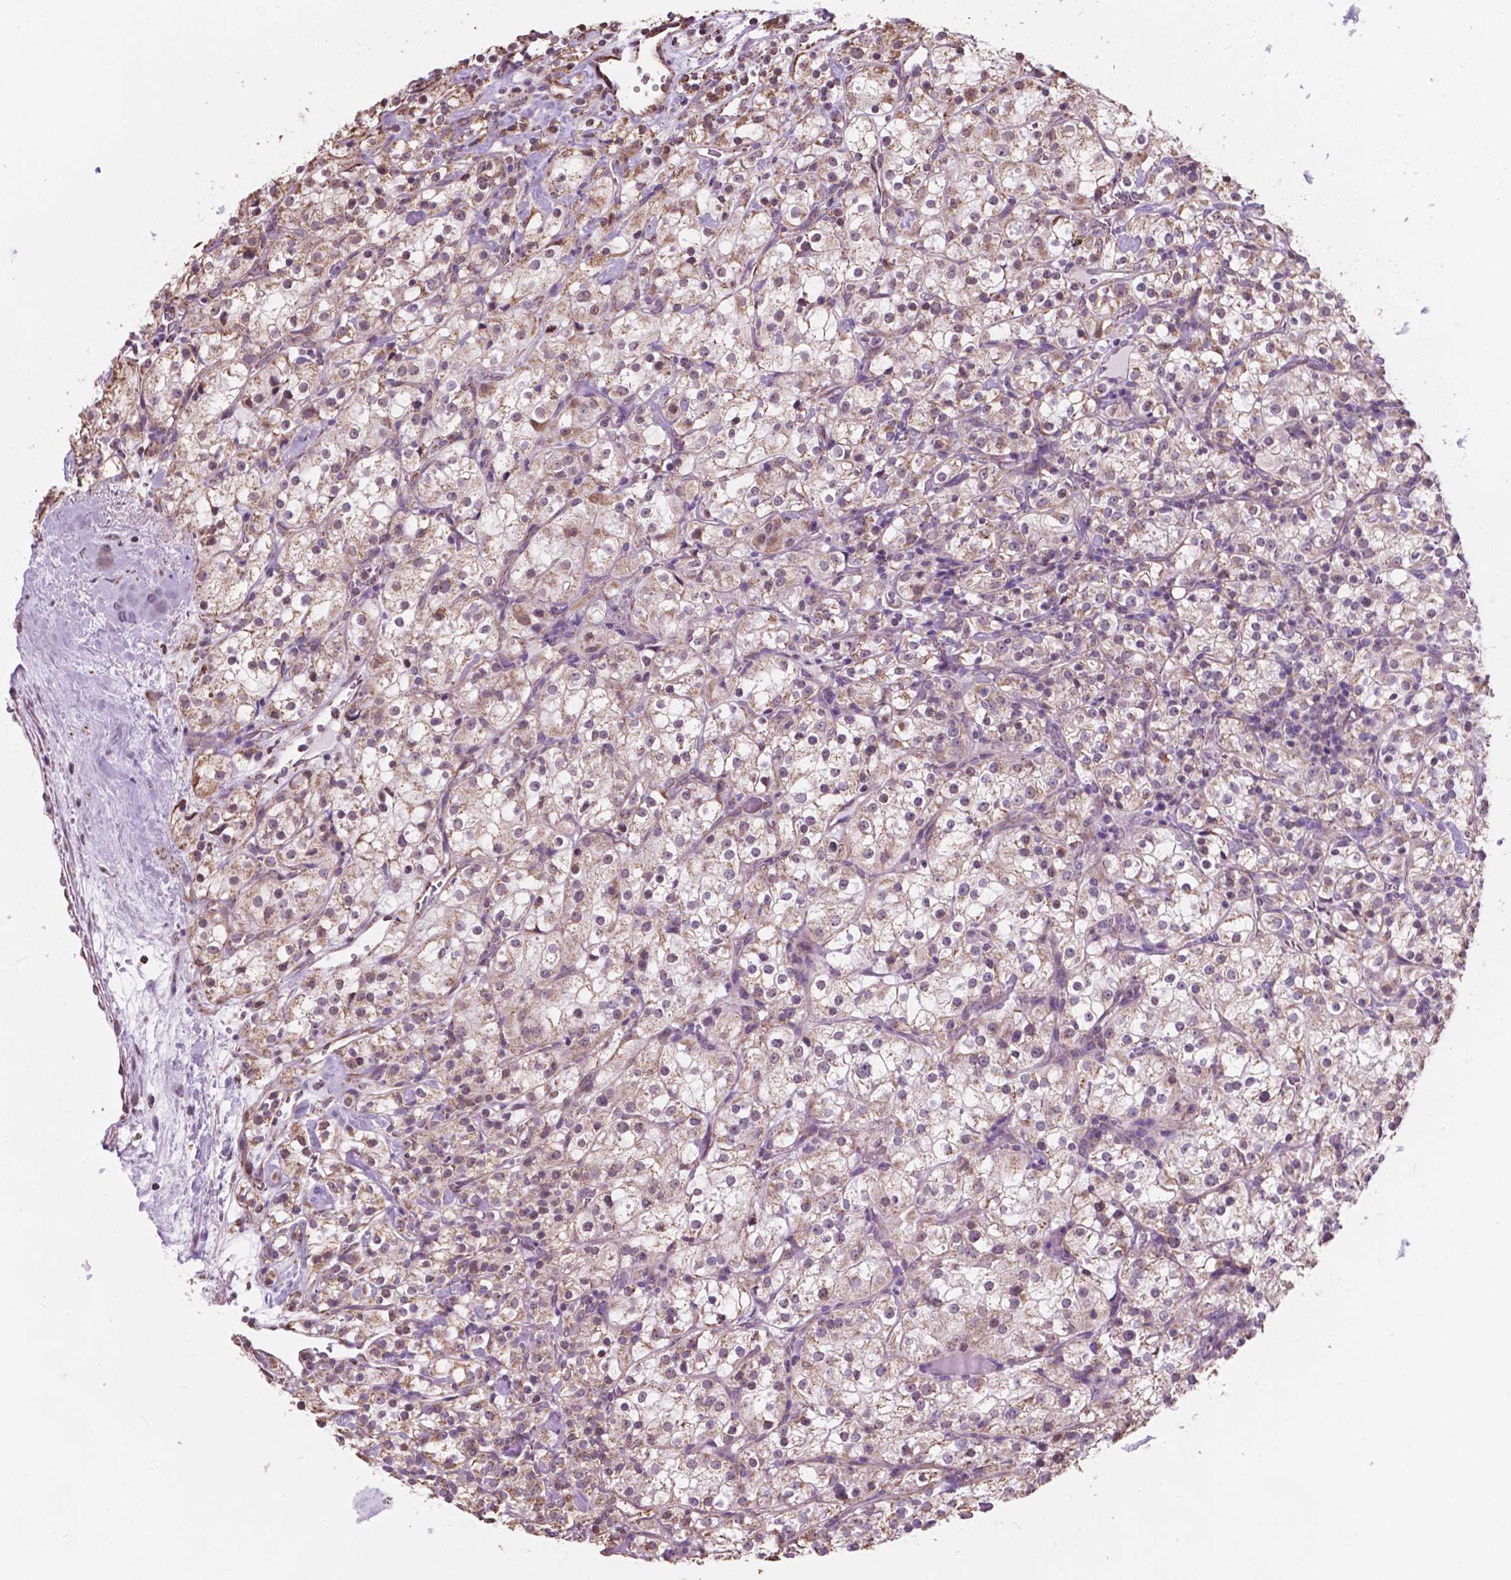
{"staining": {"intensity": "weak", "quantity": ">75%", "location": "cytoplasmic/membranous"}, "tissue": "renal cancer", "cell_type": "Tumor cells", "image_type": "cancer", "snomed": [{"axis": "morphology", "description": "Adenocarcinoma, NOS"}, {"axis": "topography", "description": "Kidney"}], "caption": "Protein staining displays weak cytoplasmic/membranous expression in about >75% of tumor cells in renal adenocarcinoma. (Stains: DAB (3,3'-diaminobenzidine) in brown, nuclei in blue, Microscopy: brightfield microscopy at high magnification).", "gene": "SCOC", "patient": {"sex": "male", "age": 77}}